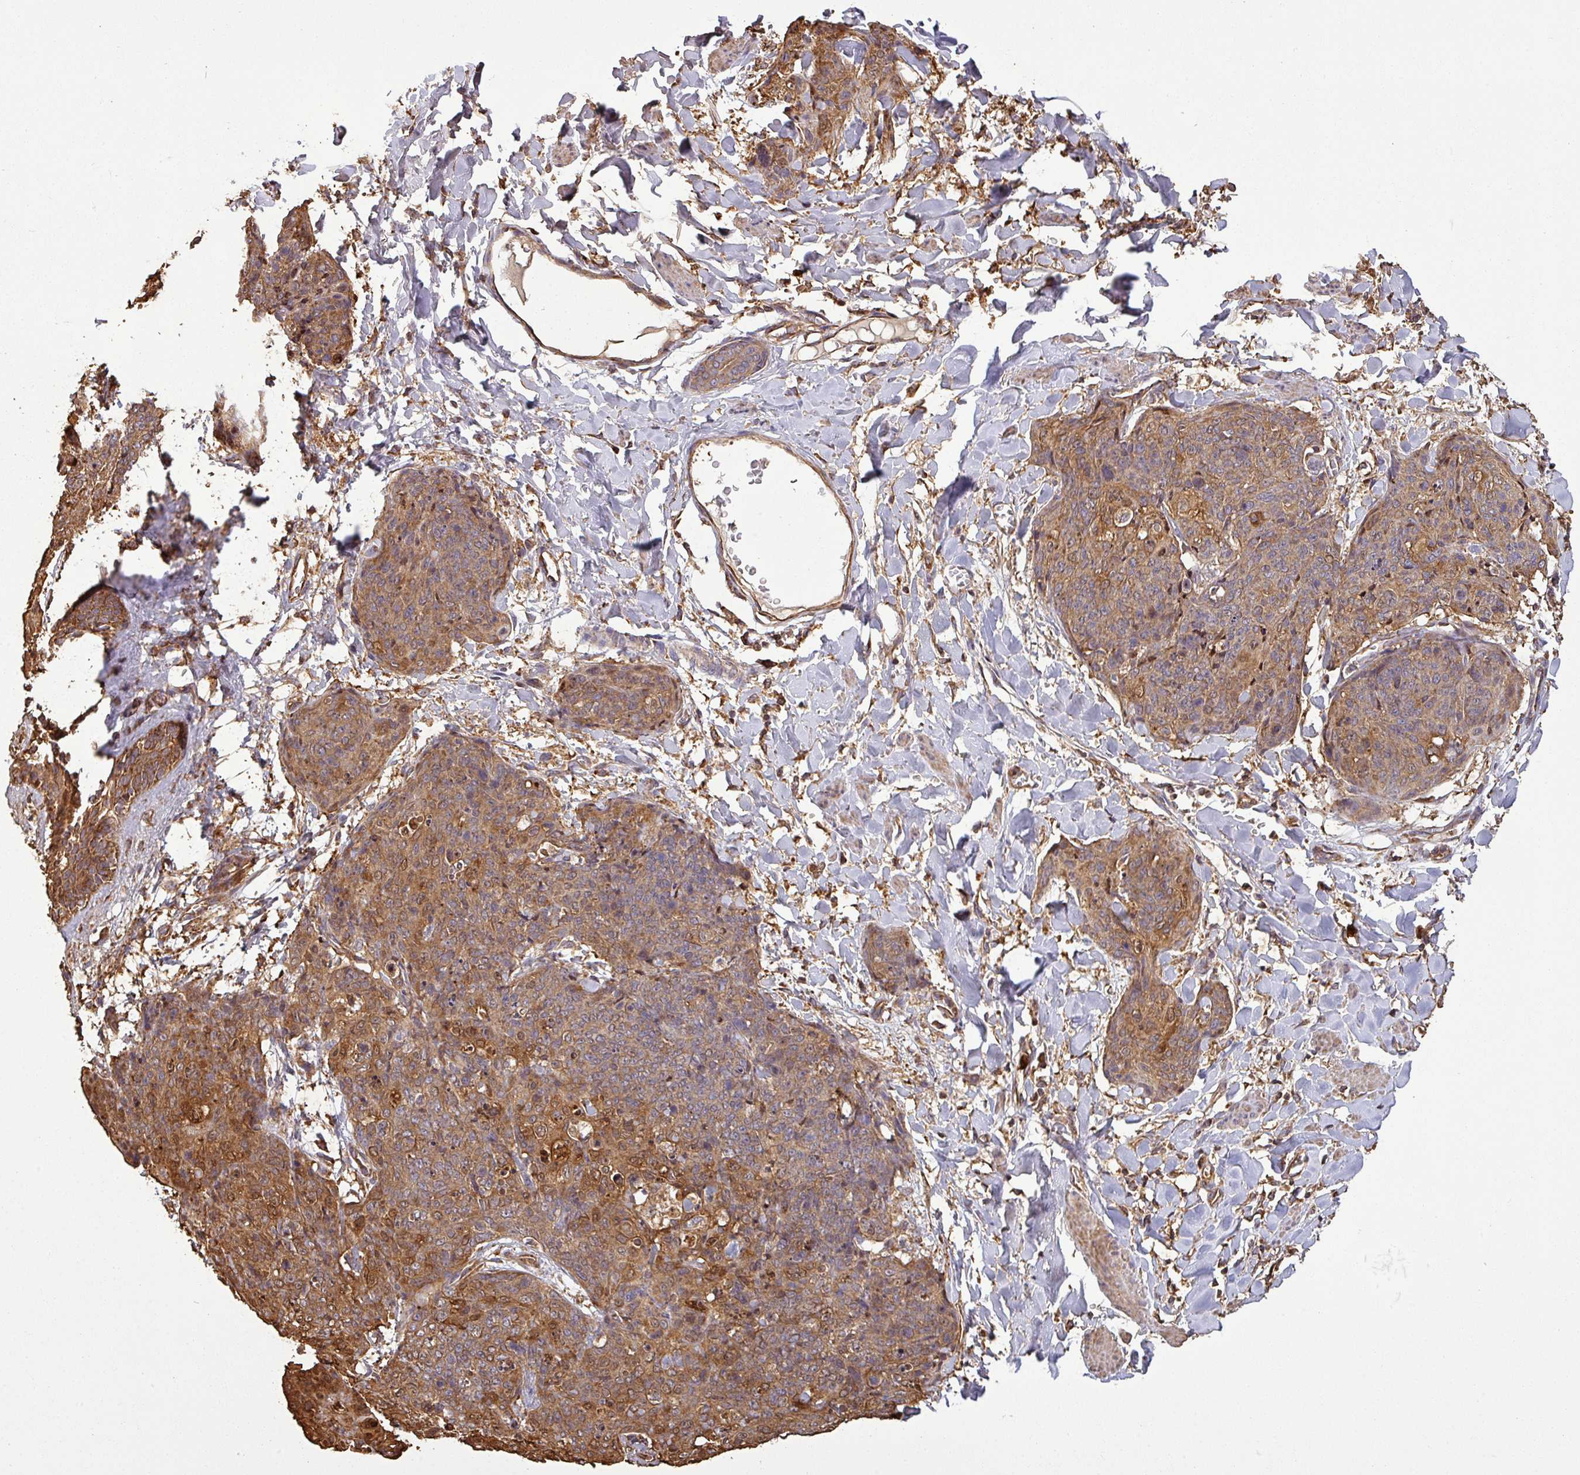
{"staining": {"intensity": "moderate", "quantity": ">75%", "location": "cytoplasmic/membranous"}, "tissue": "skin cancer", "cell_type": "Tumor cells", "image_type": "cancer", "snomed": [{"axis": "morphology", "description": "Squamous cell carcinoma, NOS"}, {"axis": "topography", "description": "Skin"}, {"axis": "topography", "description": "Vulva"}], "caption": "Immunohistochemistry histopathology image of neoplastic tissue: human skin cancer (squamous cell carcinoma) stained using immunohistochemistry (IHC) exhibits medium levels of moderate protein expression localized specifically in the cytoplasmic/membranous of tumor cells, appearing as a cytoplasmic/membranous brown color.", "gene": "PLEKHM1", "patient": {"sex": "female", "age": 85}}